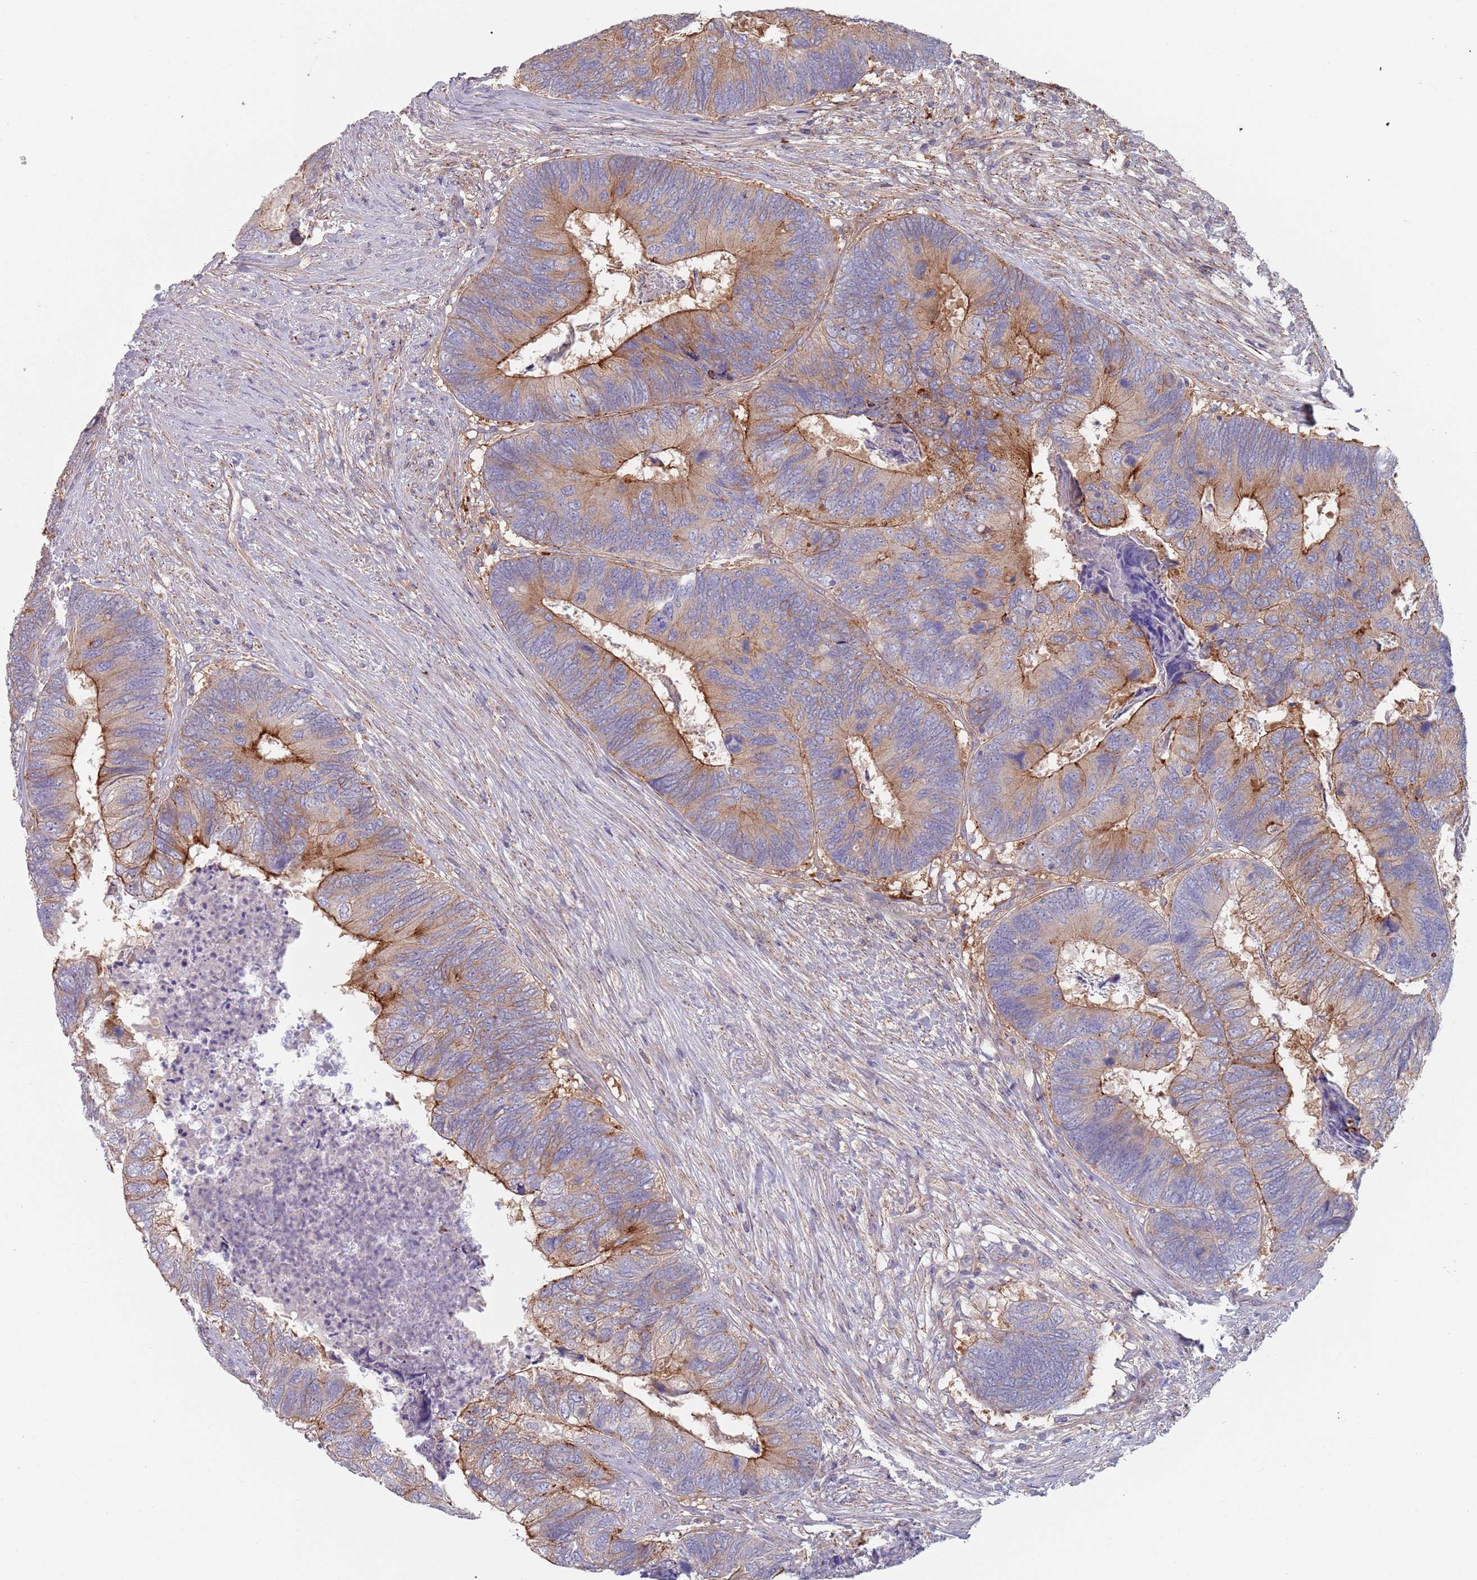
{"staining": {"intensity": "moderate", "quantity": "25%-75%", "location": "cytoplasmic/membranous"}, "tissue": "colorectal cancer", "cell_type": "Tumor cells", "image_type": "cancer", "snomed": [{"axis": "morphology", "description": "Adenocarcinoma, NOS"}, {"axis": "topography", "description": "Colon"}], "caption": "A micrograph of colorectal cancer (adenocarcinoma) stained for a protein shows moderate cytoplasmic/membranous brown staining in tumor cells. The protein is stained brown, and the nuclei are stained in blue (DAB (3,3'-diaminobenzidine) IHC with brightfield microscopy, high magnification).", "gene": "APPL2", "patient": {"sex": "female", "age": 67}}